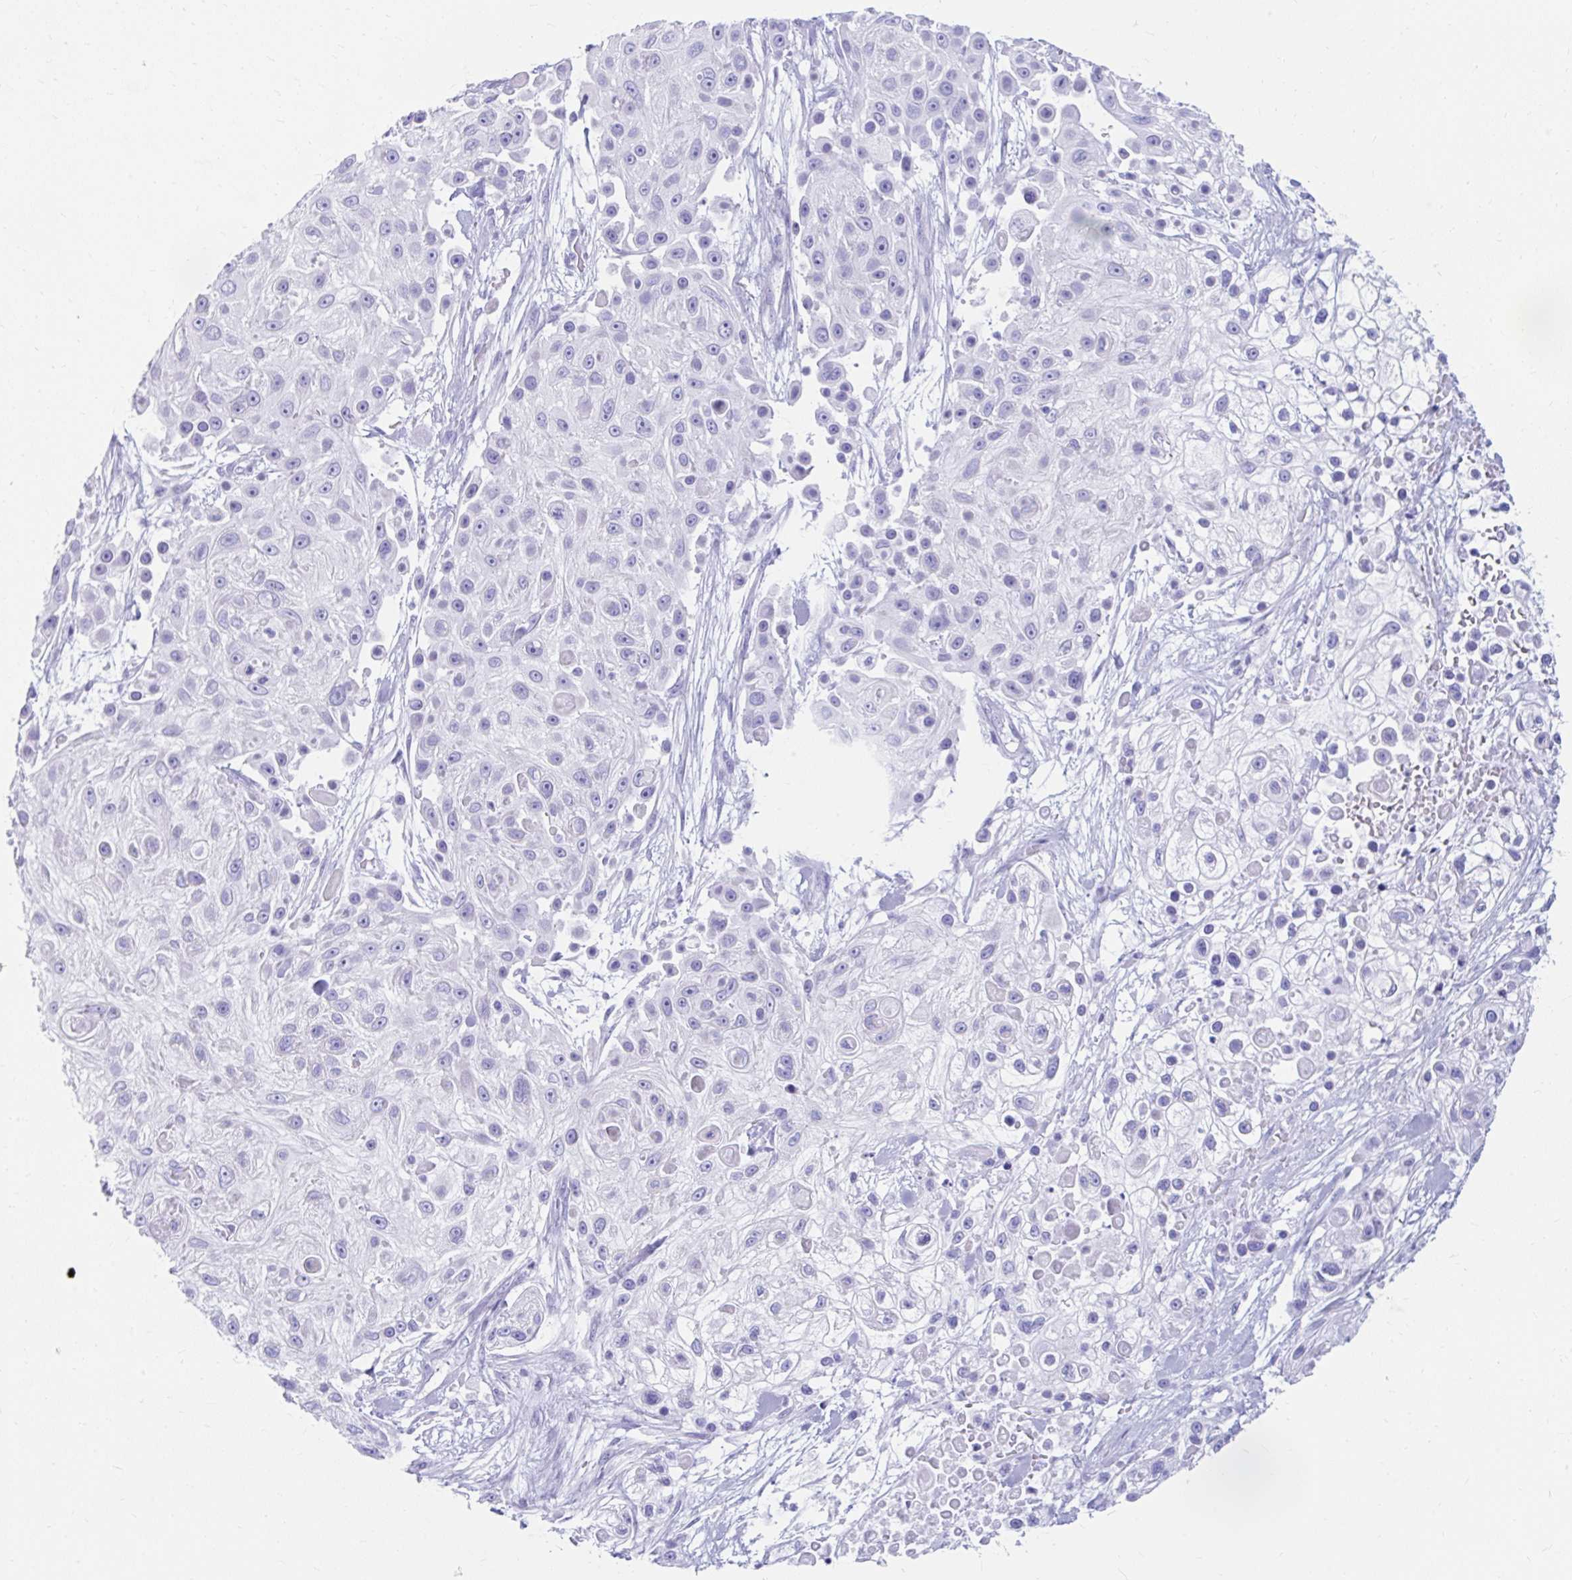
{"staining": {"intensity": "negative", "quantity": "none", "location": "none"}, "tissue": "skin cancer", "cell_type": "Tumor cells", "image_type": "cancer", "snomed": [{"axis": "morphology", "description": "Squamous cell carcinoma, NOS"}, {"axis": "topography", "description": "Skin"}], "caption": "DAB (3,3'-diaminobenzidine) immunohistochemical staining of skin squamous cell carcinoma exhibits no significant expression in tumor cells.", "gene": "NSG2", "patient": {"sex": "male", "age": 67}}